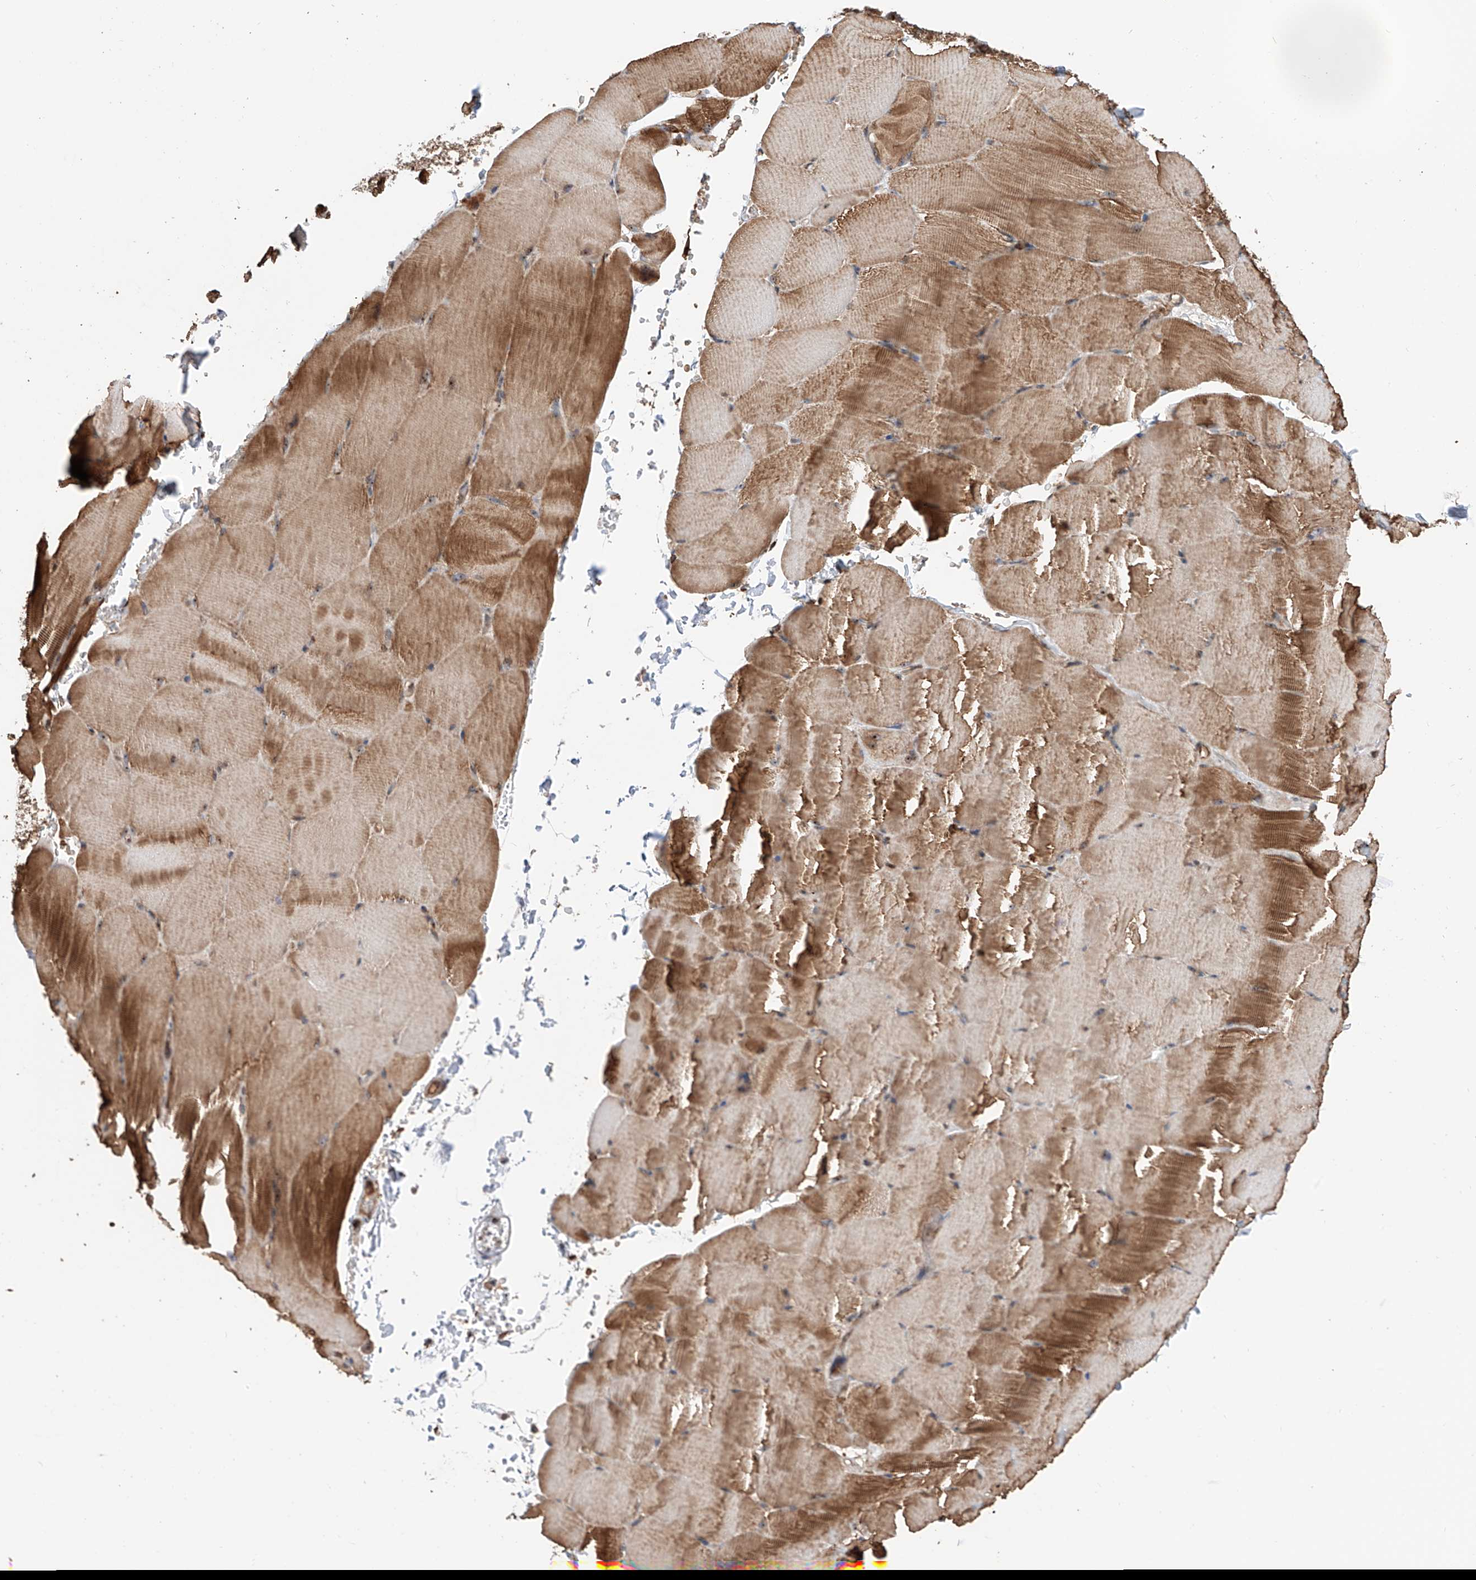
{"staining": {"intensity": "moderate", "quantity": ">75%", "location": "cytoplasmic/membranous"}, "tissue": "skeletal muscle", "cell_type": "Myocytes", "image_type": "normal", "snomed": [{"axis": "morphology", "description": "Normal tissue, NOS"}, {"axis": "topography", "description": "Skeletal muscle"}, {"axis": "topography", "description": "Parathyroid gland"}], "caption": "Moderate cytoplasmic/membranous expression for a protein is identified in about >75% of myocytes of normal skeletal muscle using IHC.", "gene": "DNAH8", "patient": {"sex": "female", "age": 37}}